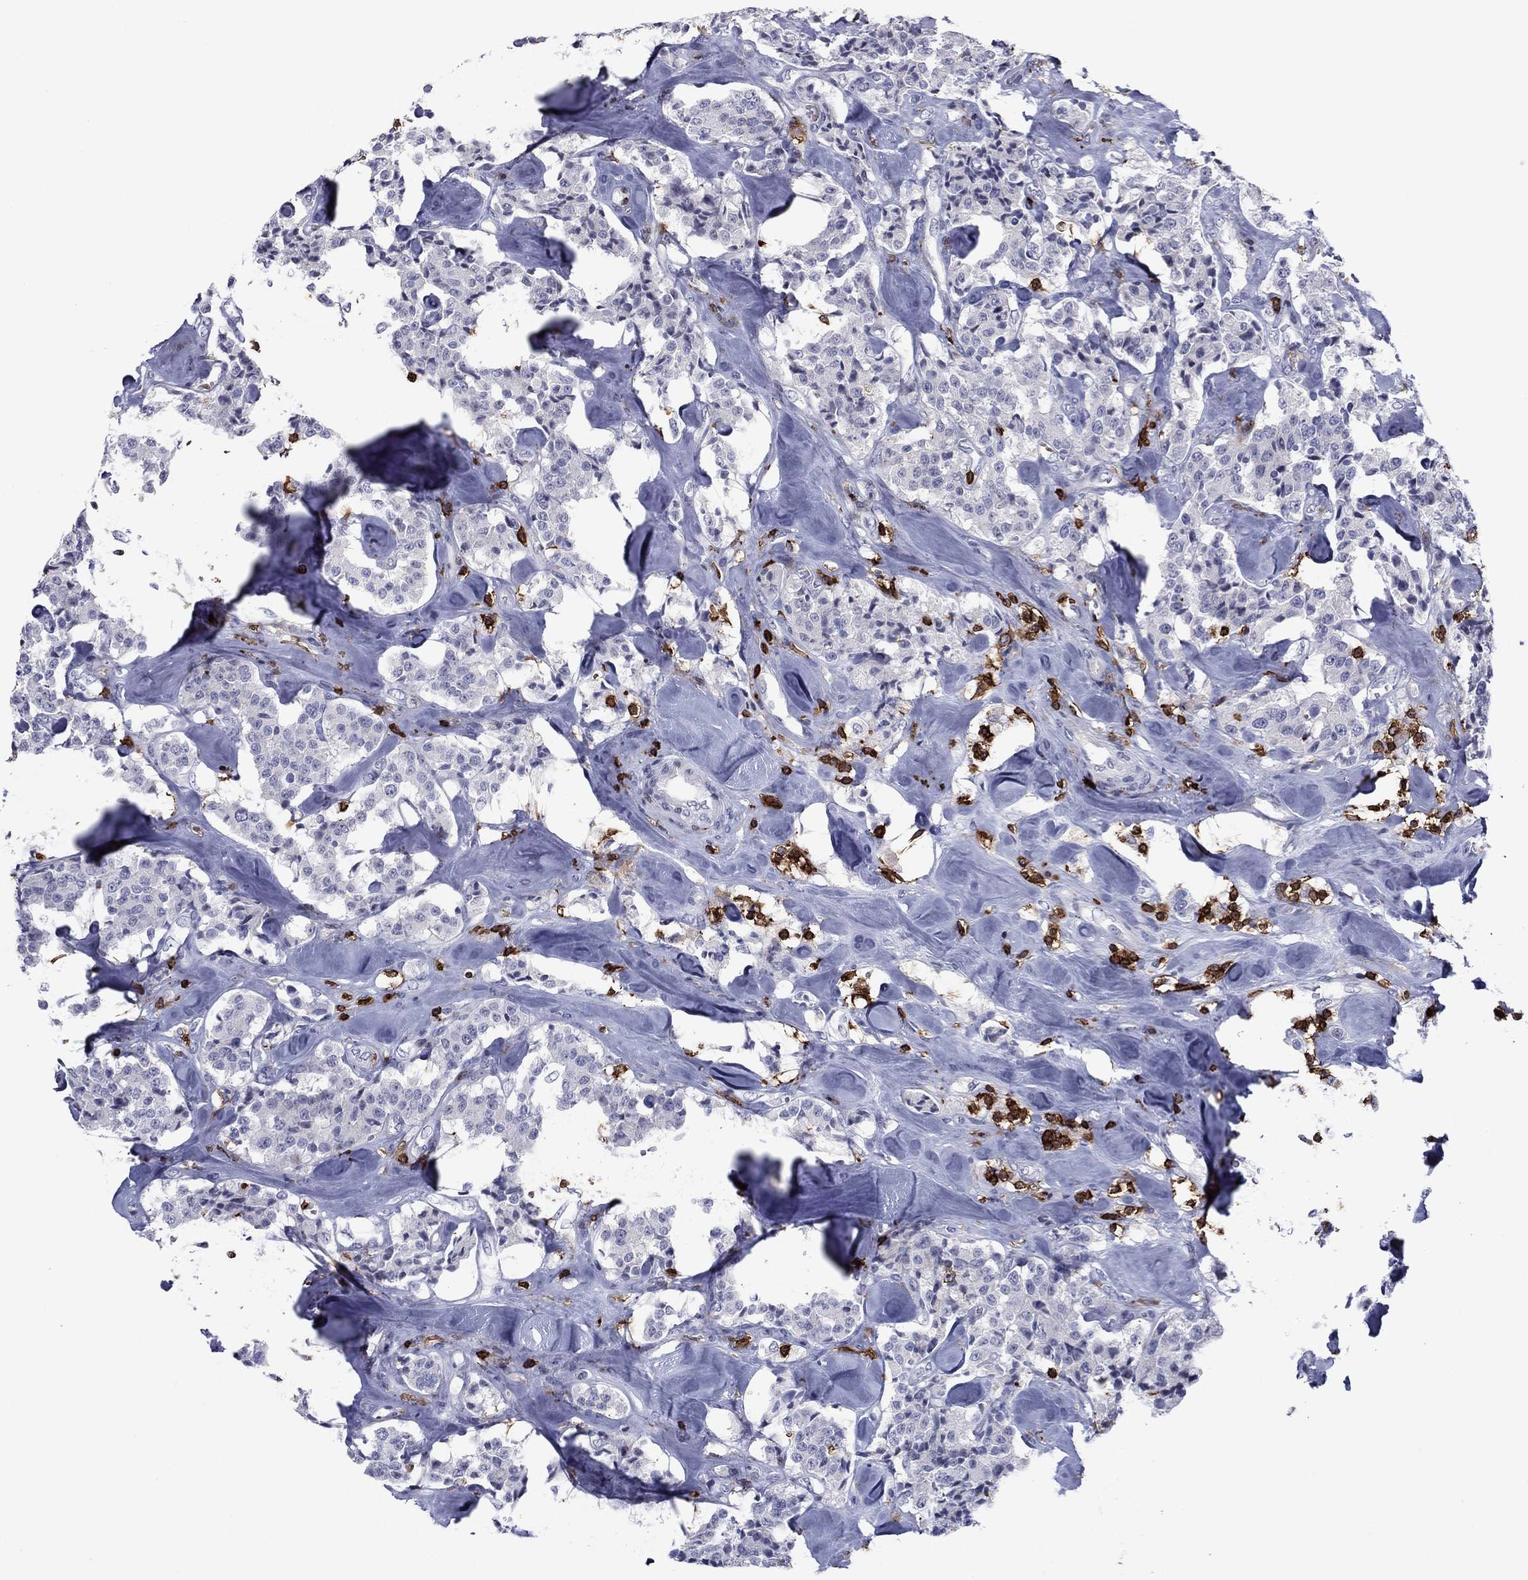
{"staining": {"intensity": "negative", "quantity": "none", "location": "none"}, "tissue": "carcinoid", "cell_type": "Tumor cells", "image_type": "cancer", "snomed": [{"axis": "morphology", "description": "Carcinoid, malignant, NOS"}, {"axis": "topography", "description": "Pancreas"}], "caption": "Immunohistochemistry (IHC) of human malignant carcinoid shows no staining in tumor cells.", "gene": "ARHGAP27", "patient": {"sex": "male", "age": 41}}